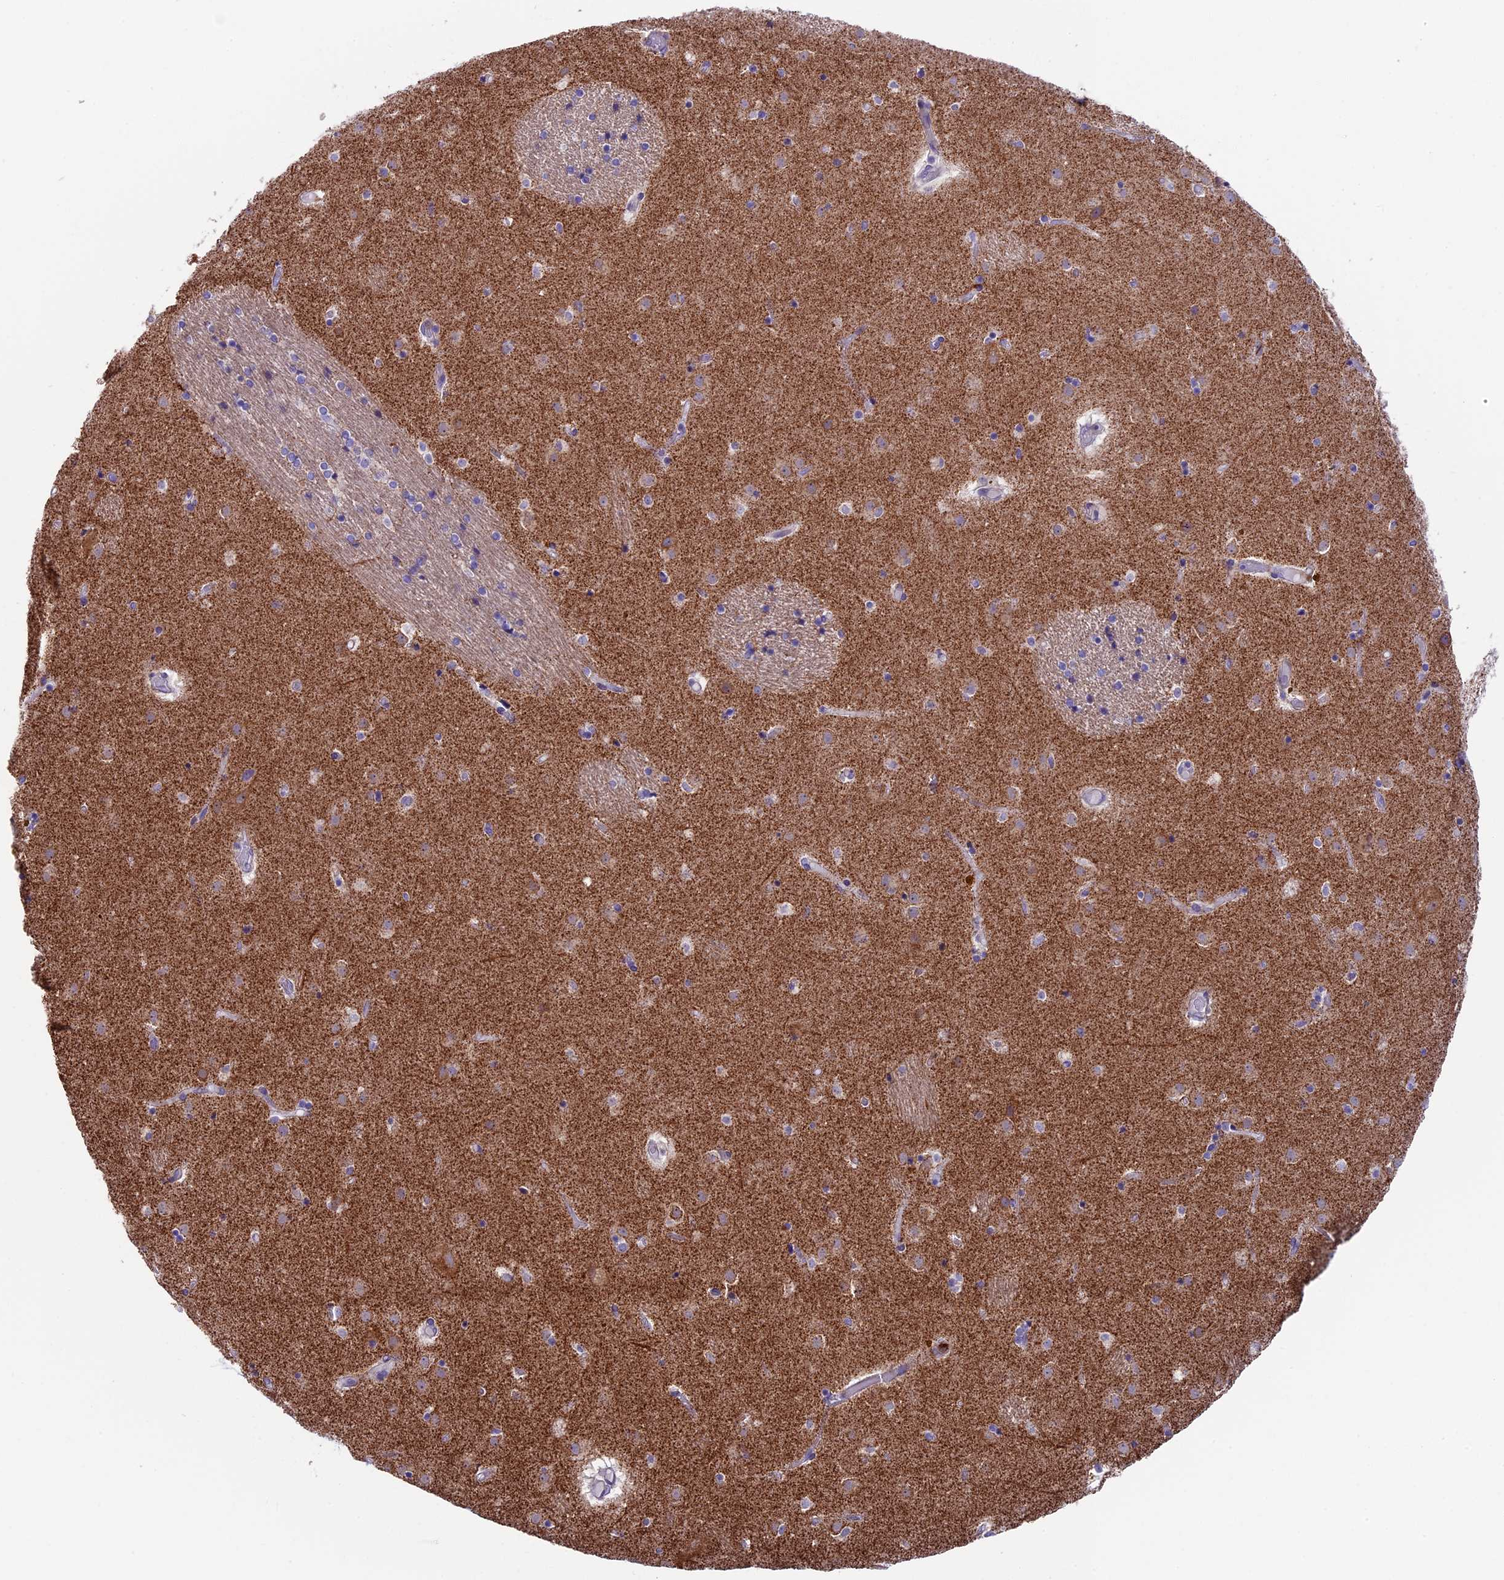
{"staining": {"intensity": "negative", "quantity": "none", "location": "none"}, "tissue": "caudate", "cell_type": "Glial cells", "image_type": "normal", "snomed": [{"axis": "morphology", "description": "Normal tissue, NOS"}, {"axis": "topography", "description": "Lateral ventricle wall"}], "caption": "The histopathology image shows no significant expression in glial cells of caudate. Nuclei are stained in blue.", "gene": "IL20RA", "patient": {"sex": "male", "age": 70}}